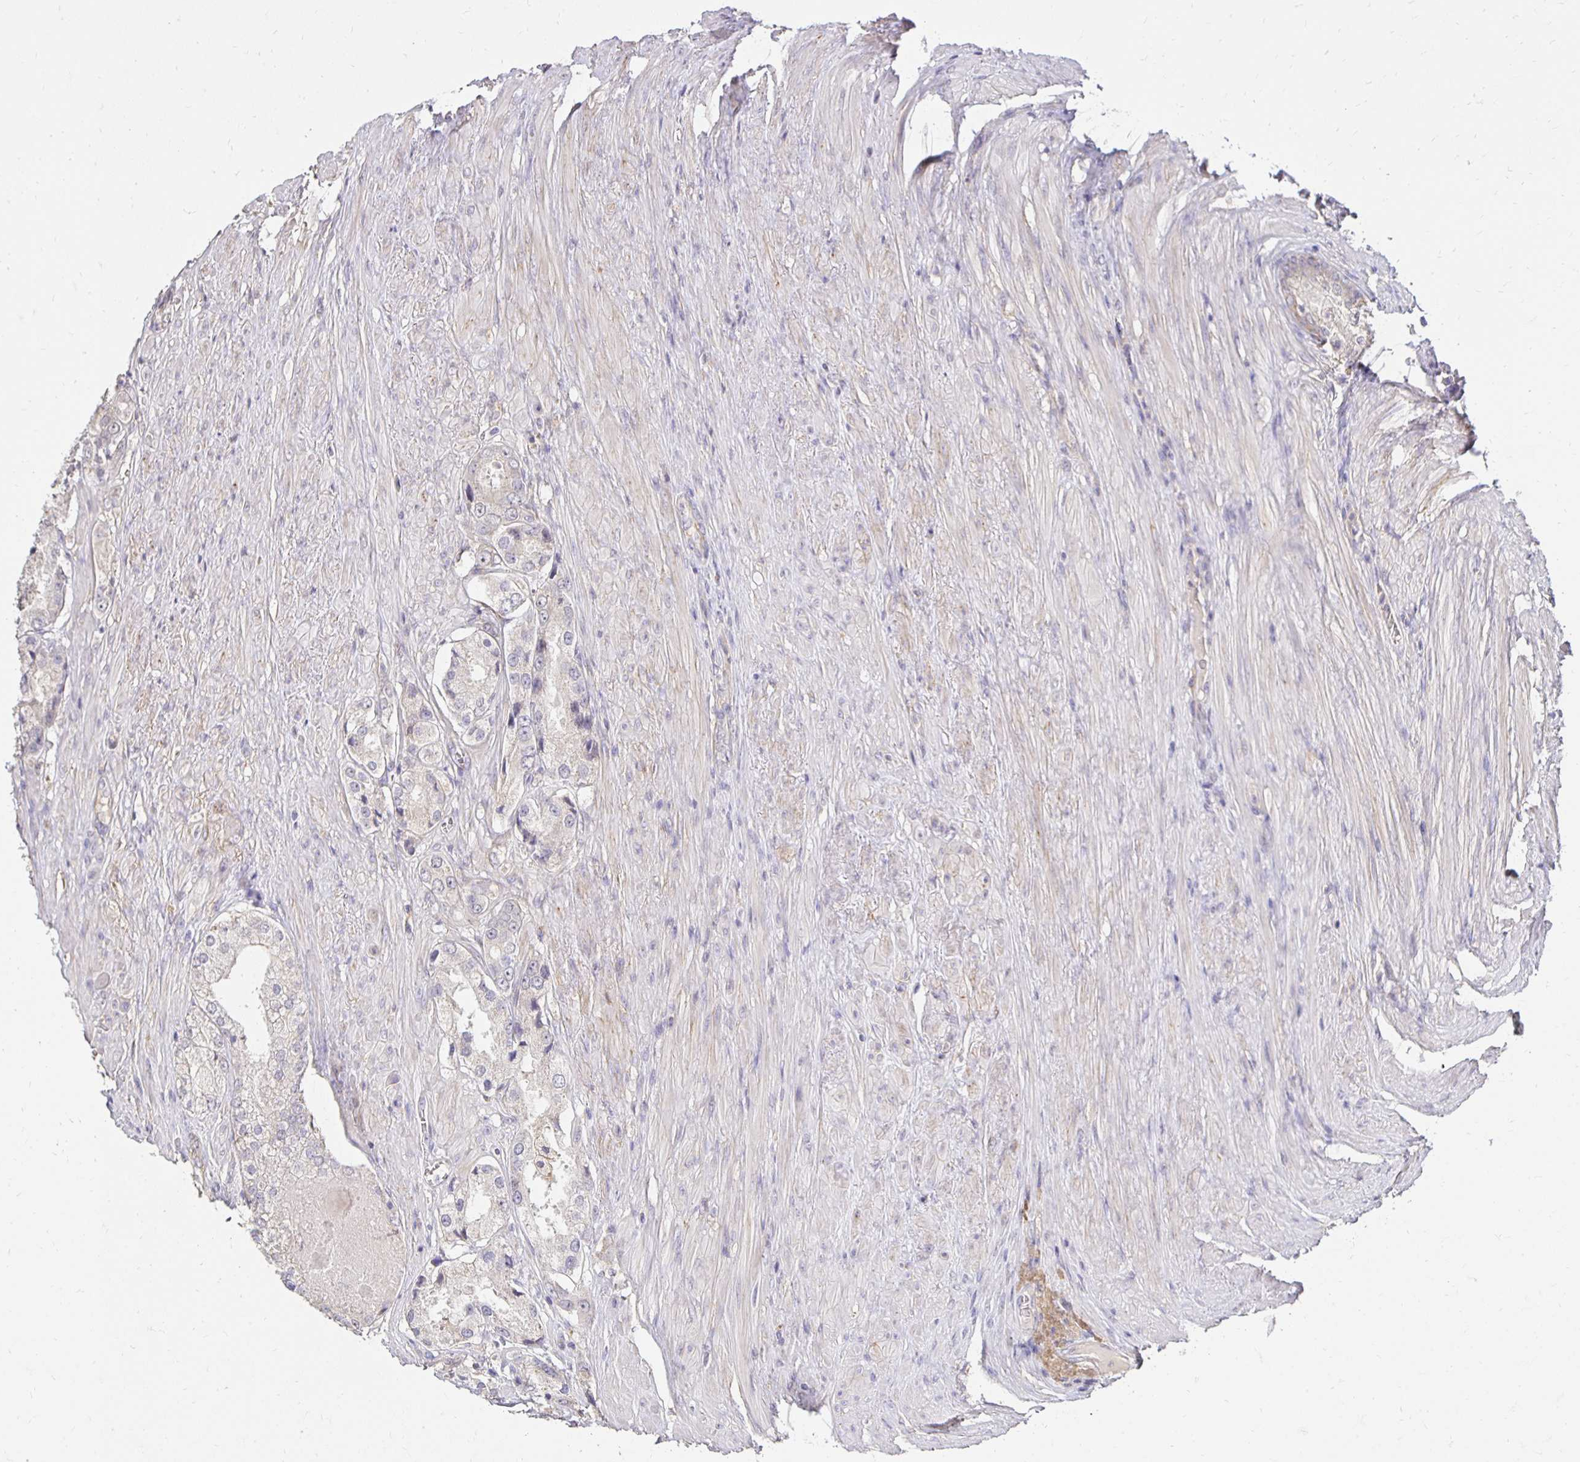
{"staining": {"intensity": "negative", "quantity": "none", "location": "none"}, "tissue": "prostate cancer", "cell_type": "Tumor cells", "image_type": "cancer", "snomed": [{"axis": "morphology", "description": "Adenocarcinoma, Low grade"}, {"axis": "topography", "description": "Prostate"}], "caption": "A histopathology image of human prostate cancer is negative for staining in tumor cells.", "gene": "PNPLA3", "patient": {"sex": "male", "age": 68}}